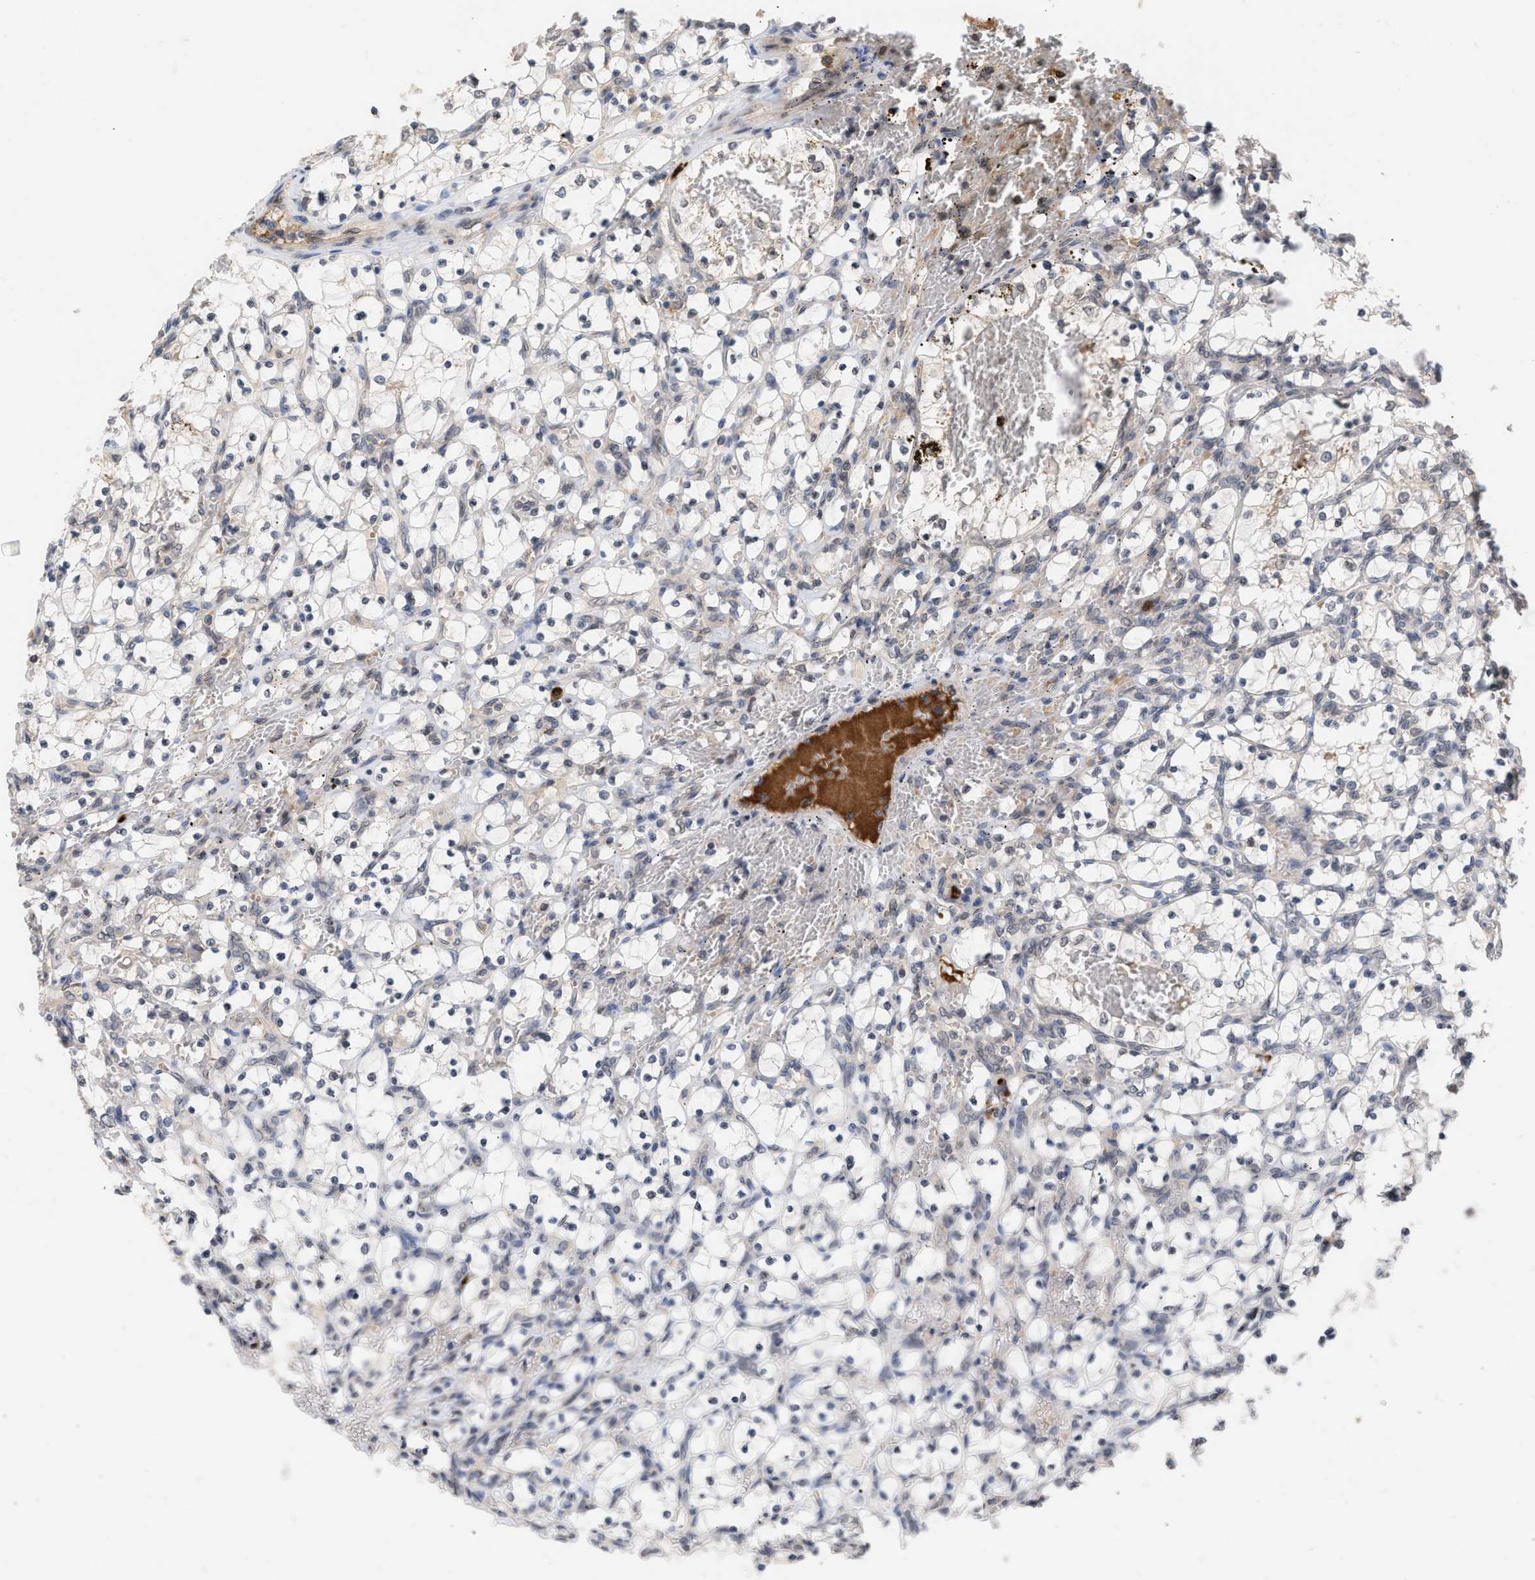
{"staining": {"intensity": "negative", "quantity": "none", "location": "none"}, "tissue": "renal cancer", "cell_type": "Tumor cells", "image_type": "cancer", "snomed": [{"axis": "morphology", "description": "Adenocarcinoma, NOS"}, {"axis": "topography", "description": "Kidney"}], "caption": "Micrograph shows no significant protein positivity in tumor cells of renal adenocarcinoma. (DAB immunohistochemistry (IHC) visualized using brightfield microscopy, high magnification).", "gene": "NUP62", "patient": {"sex": "female", "age": 69}}